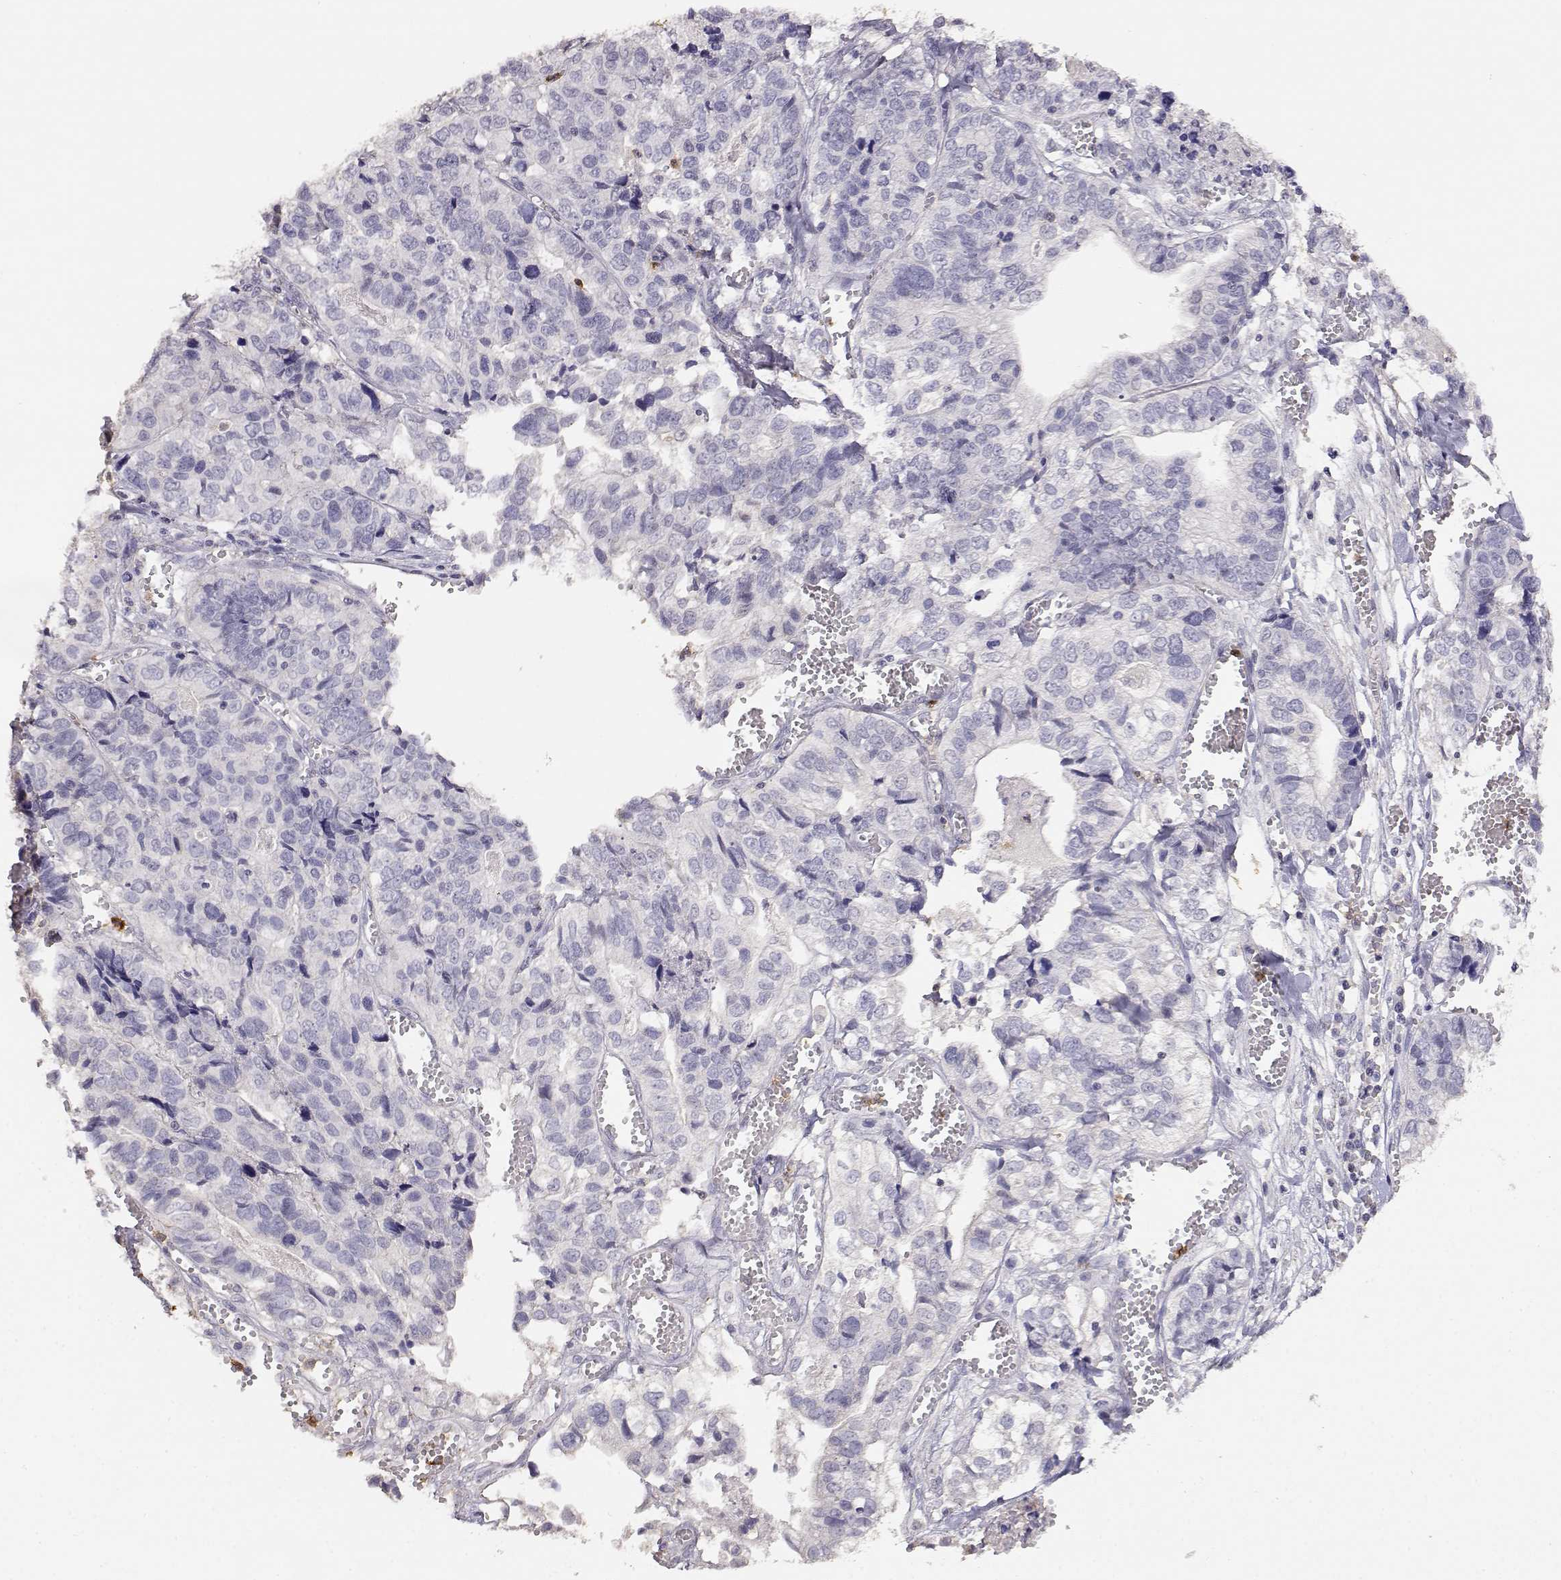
{"staining": {"intensity": "negative", "quantity": "none", "location": "none"}, "tissue": "stomach cancer", "cell_type": "Tumor cells", "image_type": "cancer", "snomed": [{"axis": "morphology", "description": "Adenocarcinoma, NOS"}, {"axis": "topography", "description": "Stomach, upper"}], "caption": "High power microscopy image of an IHC image of stomach adenocarcinoma, revealing no significant positivity in tumor cells.", "gene": "TNFRSF10C", "patient": {"sex": "female", "age": 67}}